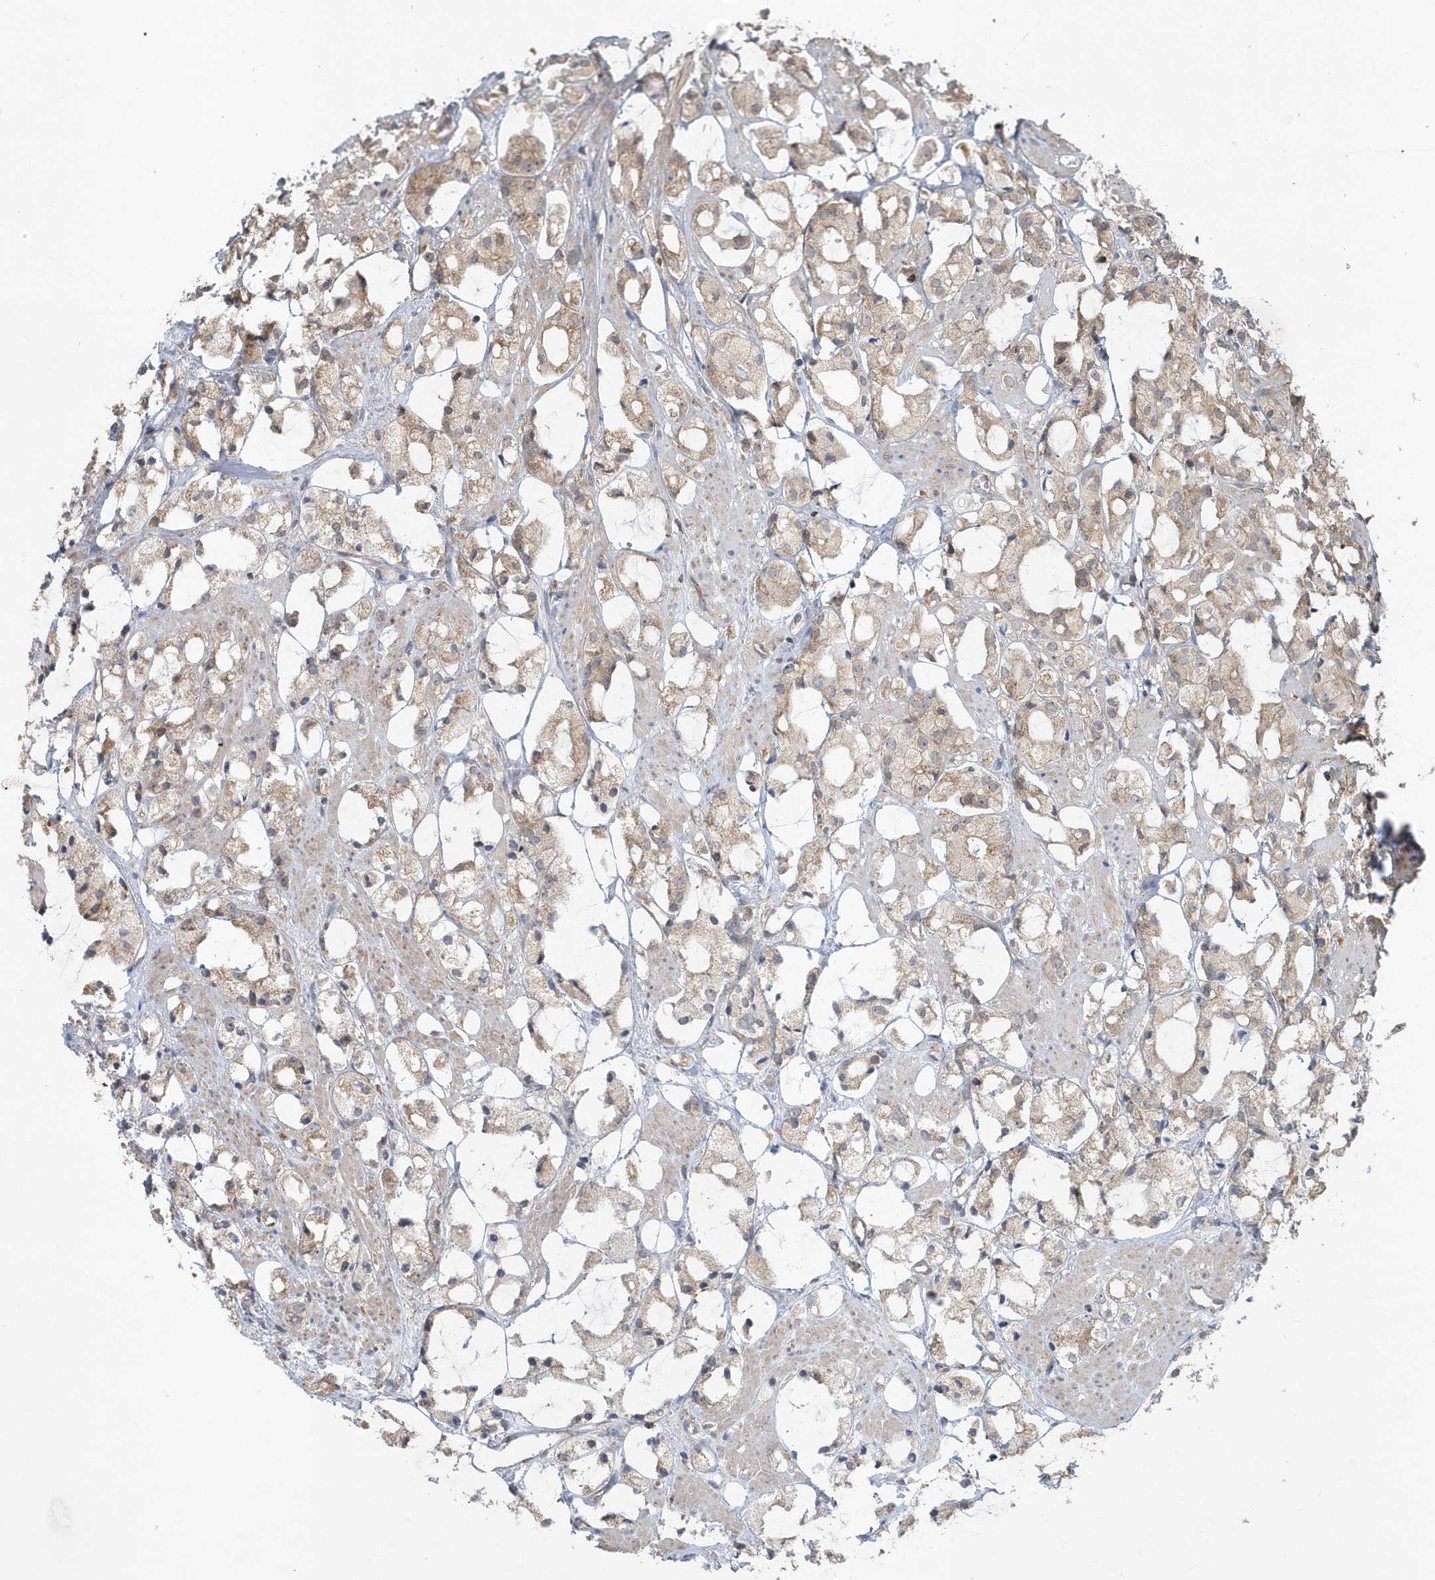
{"staining": {"intensity": "weak", "quantity": ">75%", "location": "cytoplasmic/membranous"}, "tissue": "prostate cancer", "cell_type": "Tumor cells", "image_type": "cancer", "snomed": [{"axis": "morphology", "description": "Adenocarcinoma, High grade"}, {"axis": "topography", "description": "Prostate"}], "caption": "Immunohistochemical staining of human adenocarcinoma (high-grade) (prostate) exhibits low levels of weak cytoplasmic/membranous protein staining in about >75% of tumor cells. The staining was performed using DAB (3,3'-diaminobenzidine) to visualize the protein expression in brown, while the nuclei were stained in blue with hematoxylin (Magnification: 20x).", "gene": "PPP1R7", "patient": {"sex": "male", "age": 85}}